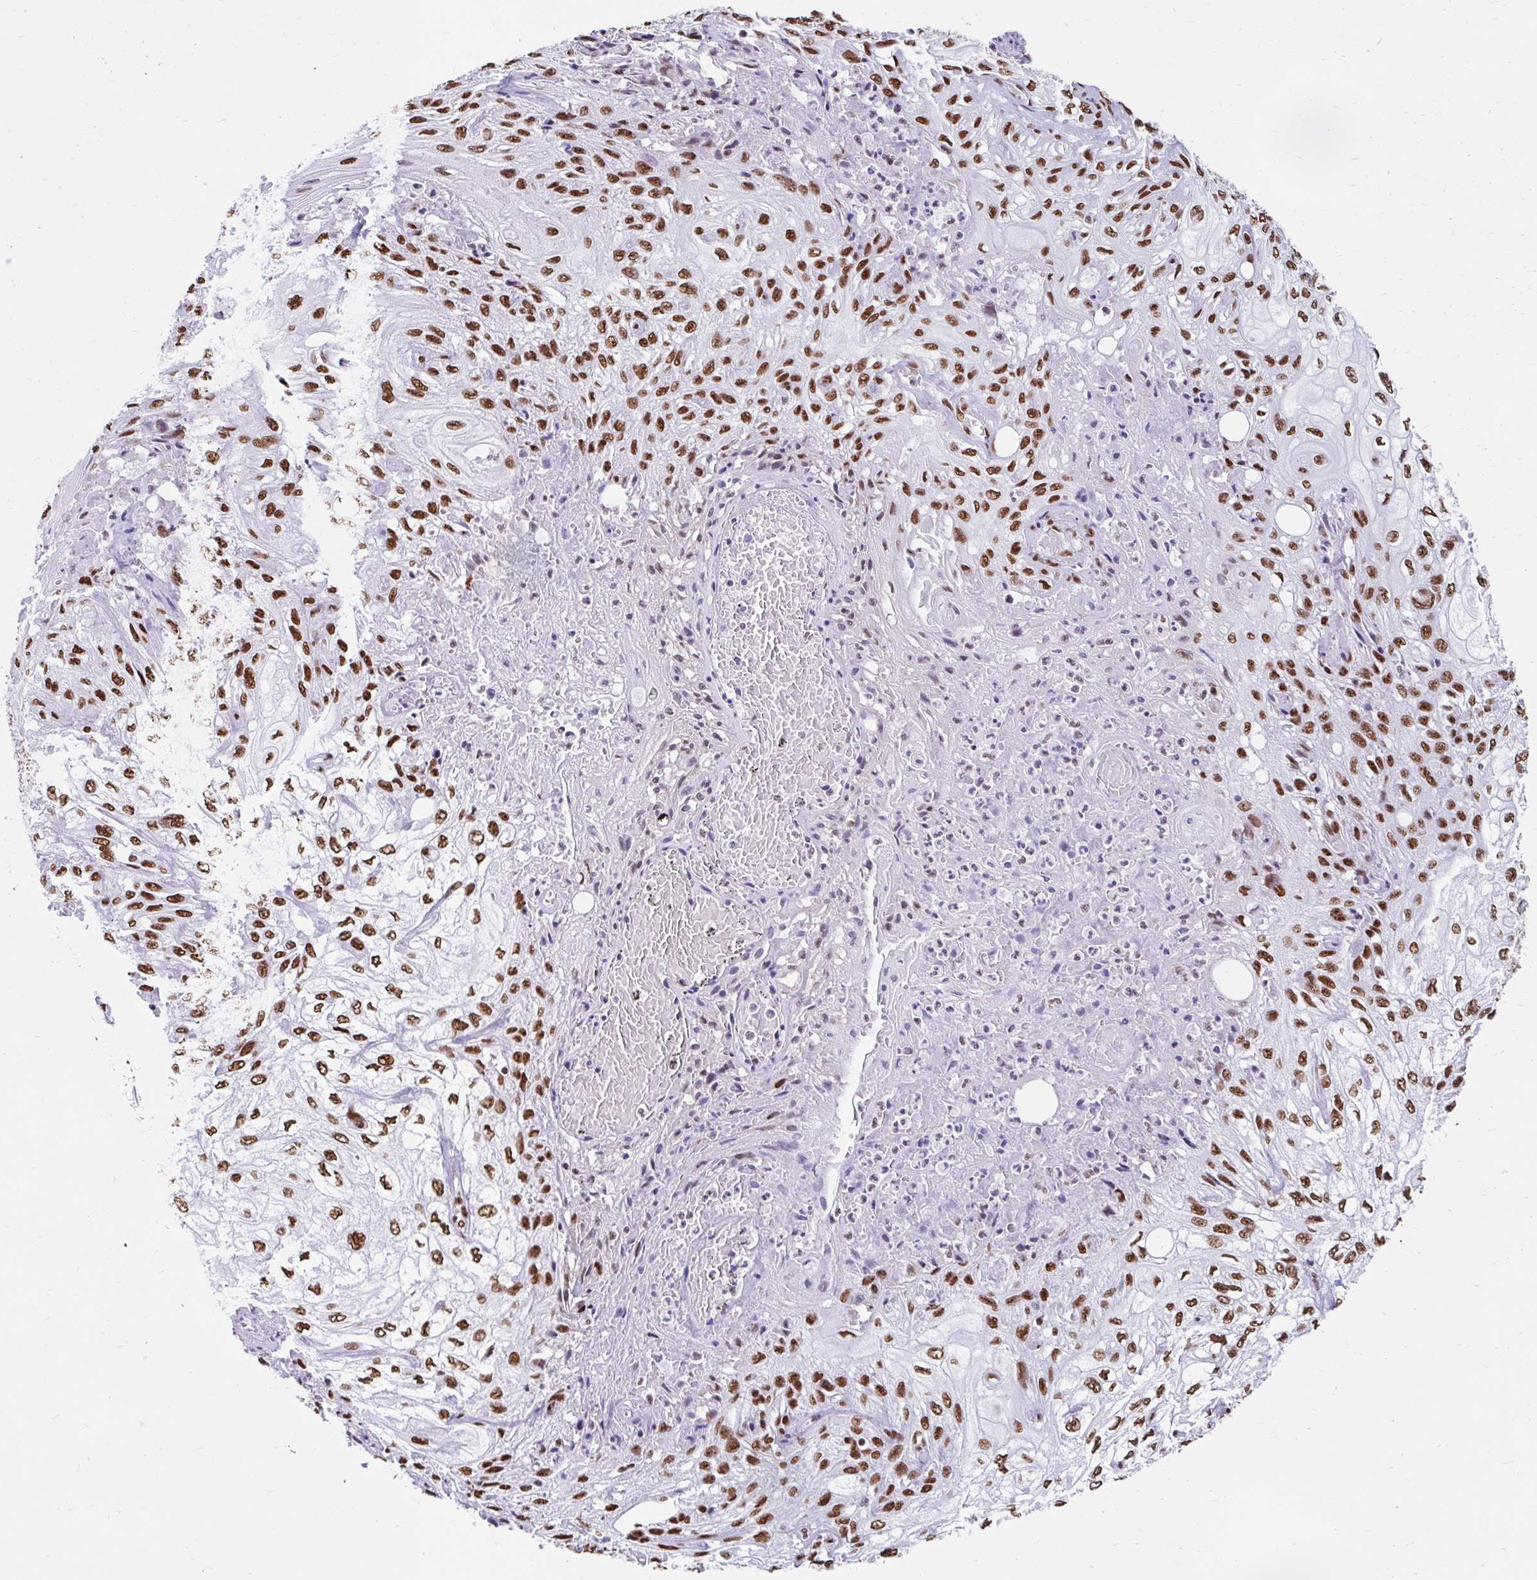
{"staining": {"intensity": "strong", "quantity": ">75%", "location": "nuclear"}, "tissue": "skin cancer", "cell_type": "Tumor cells", "image_type": "cancer", "snomed": [{"axis": "morphology", "description": "Squamous cell carcinoma, NOS"}, {"axis": "morphology", "description": "Squamous cell carcinoma, metastatic, NOS"}, {"axis": "topography", "description": "Skin"}, {"axis": "topography", "description": "Lymph node"}], "caption": "Skin cancer (metastatic squamous cell carcinoma) was stained to show a protein in brown. There is high levels of strong nuclear expression in approximately >75% of tumor cells.", "gene": "KHDRBS1", "patient": {"sex": "male", "age": 75}}